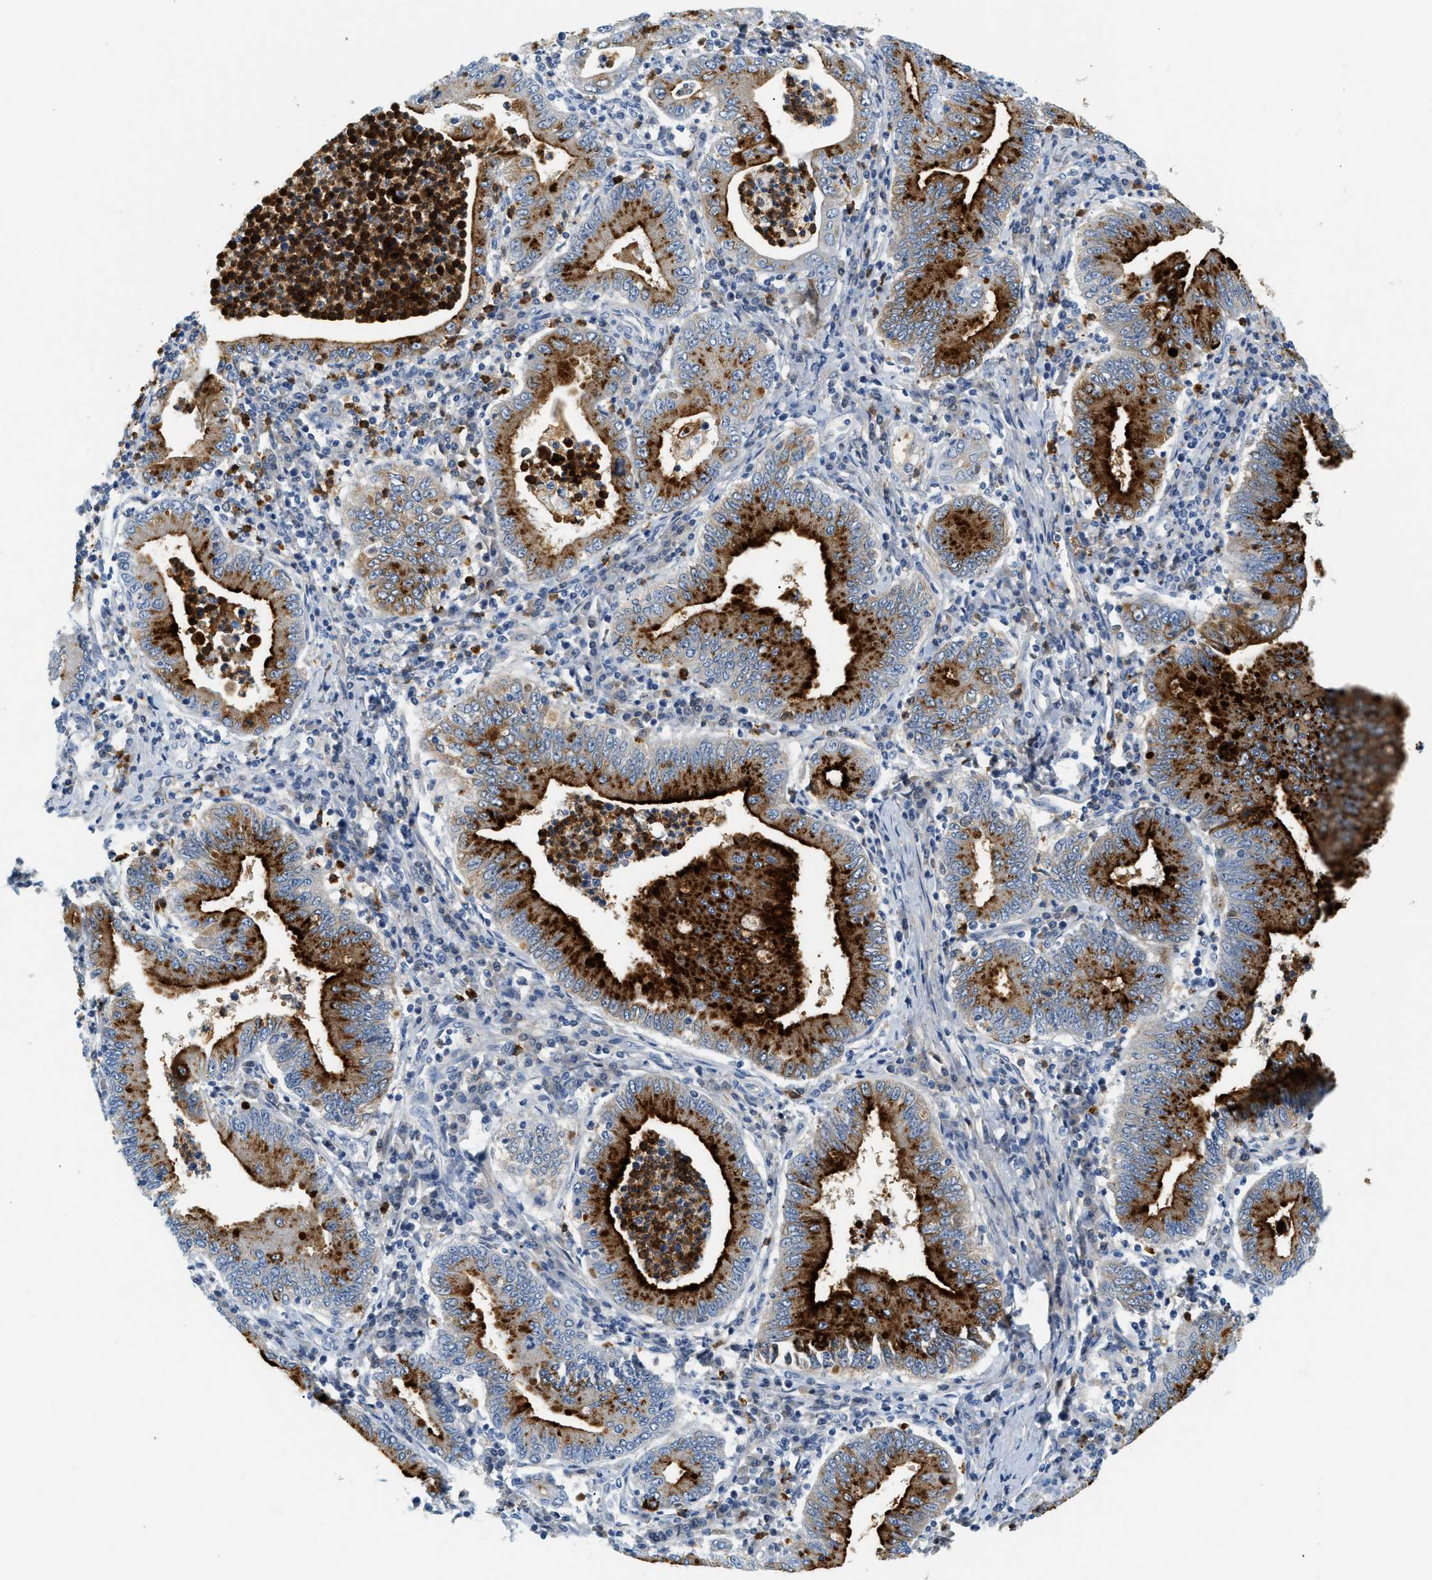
{"staining": {"intensity": "strong", "quantity": "25%-75%", "location": "cytoplasmic/membranous"}, "tissue": "stomach cancer", "cell_type": "Tumor cells", "image_type": "cancer", "snomed": [{"axis": "morphology", "description": "Normal tissue, NOS"}, {"axis": "morphology", "description": "Adenocarcinoma, NOS"}, {"axis": "topography", "description": "Esophagus"}, {"axis": "topography", "description": "Stomach, upper"}, {"axis": "topography", "description": "Peripheral nerve tissue"}], "caption": "Protein expression analysis of human stomach cancer (adenocarcinoma) reveals strong cytoplasmic/membranous positivity in about 25%-75% of tumor cells.", "gene": "LCN2", "patient": {"sex": "male", "age": 62}}